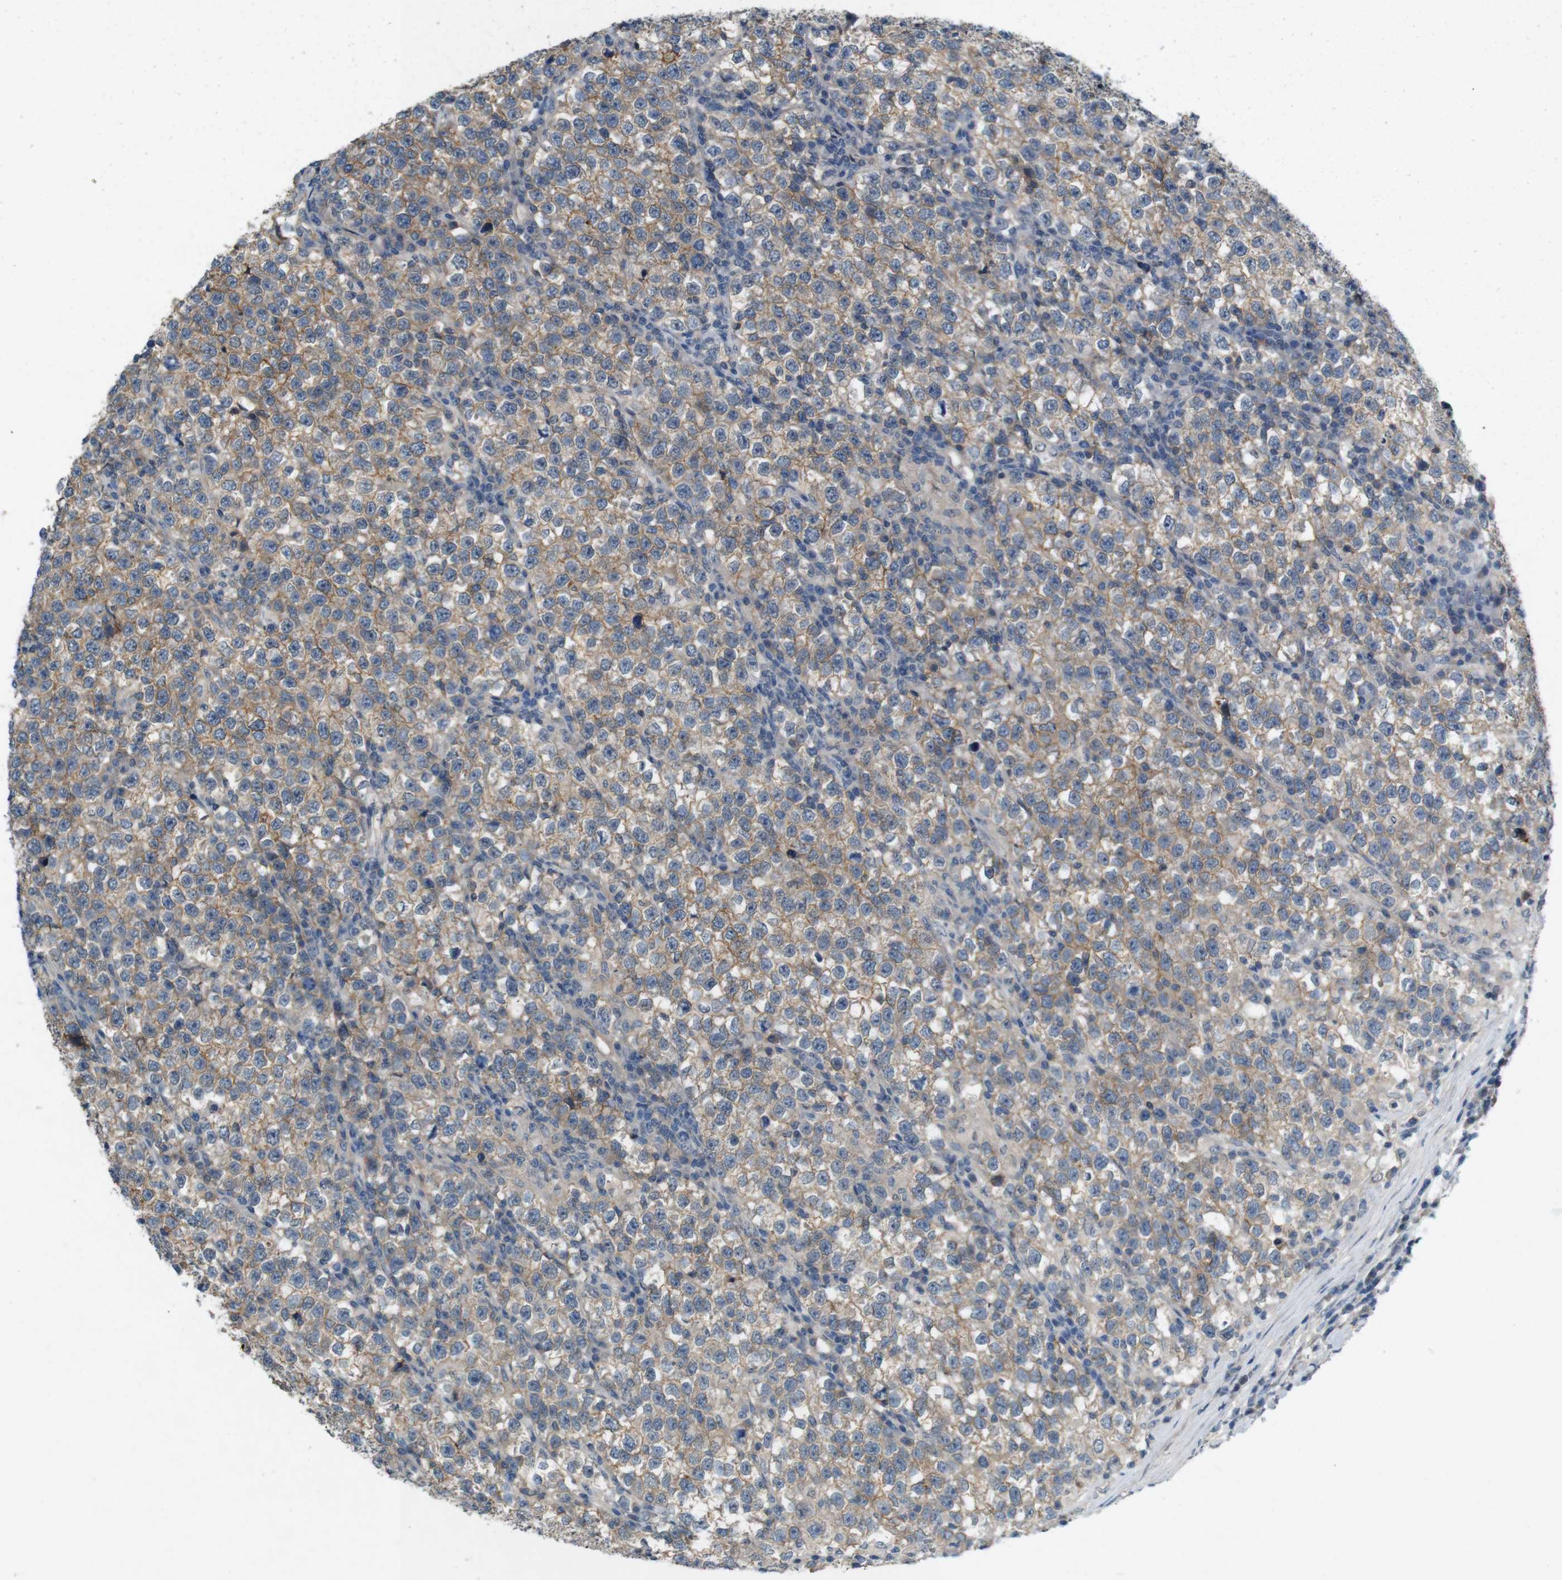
{"staining": {"intensity": "moderate", "quantity": ">75%", "location": "cytoplasmic/membranous"}, "tissue": "testis cancer", "cell_type": "Tumor cells", "image_type": "cancer", "snomed": [{"axis": "morphology", "description": "Normal tissue, NOS"}, {"axis": "morphology", "description": "Seminoma, NOS"}, {"axis": "topography", "description": "Testis"}], "caption": "Immunohistochemistry of human testis seminoma shows medium levels of moderate cytoplasmic/membranous staining in approximately >75% of tumor cells.", "gene": "PVR", "patient": {"sex": "male", "age": 43}}